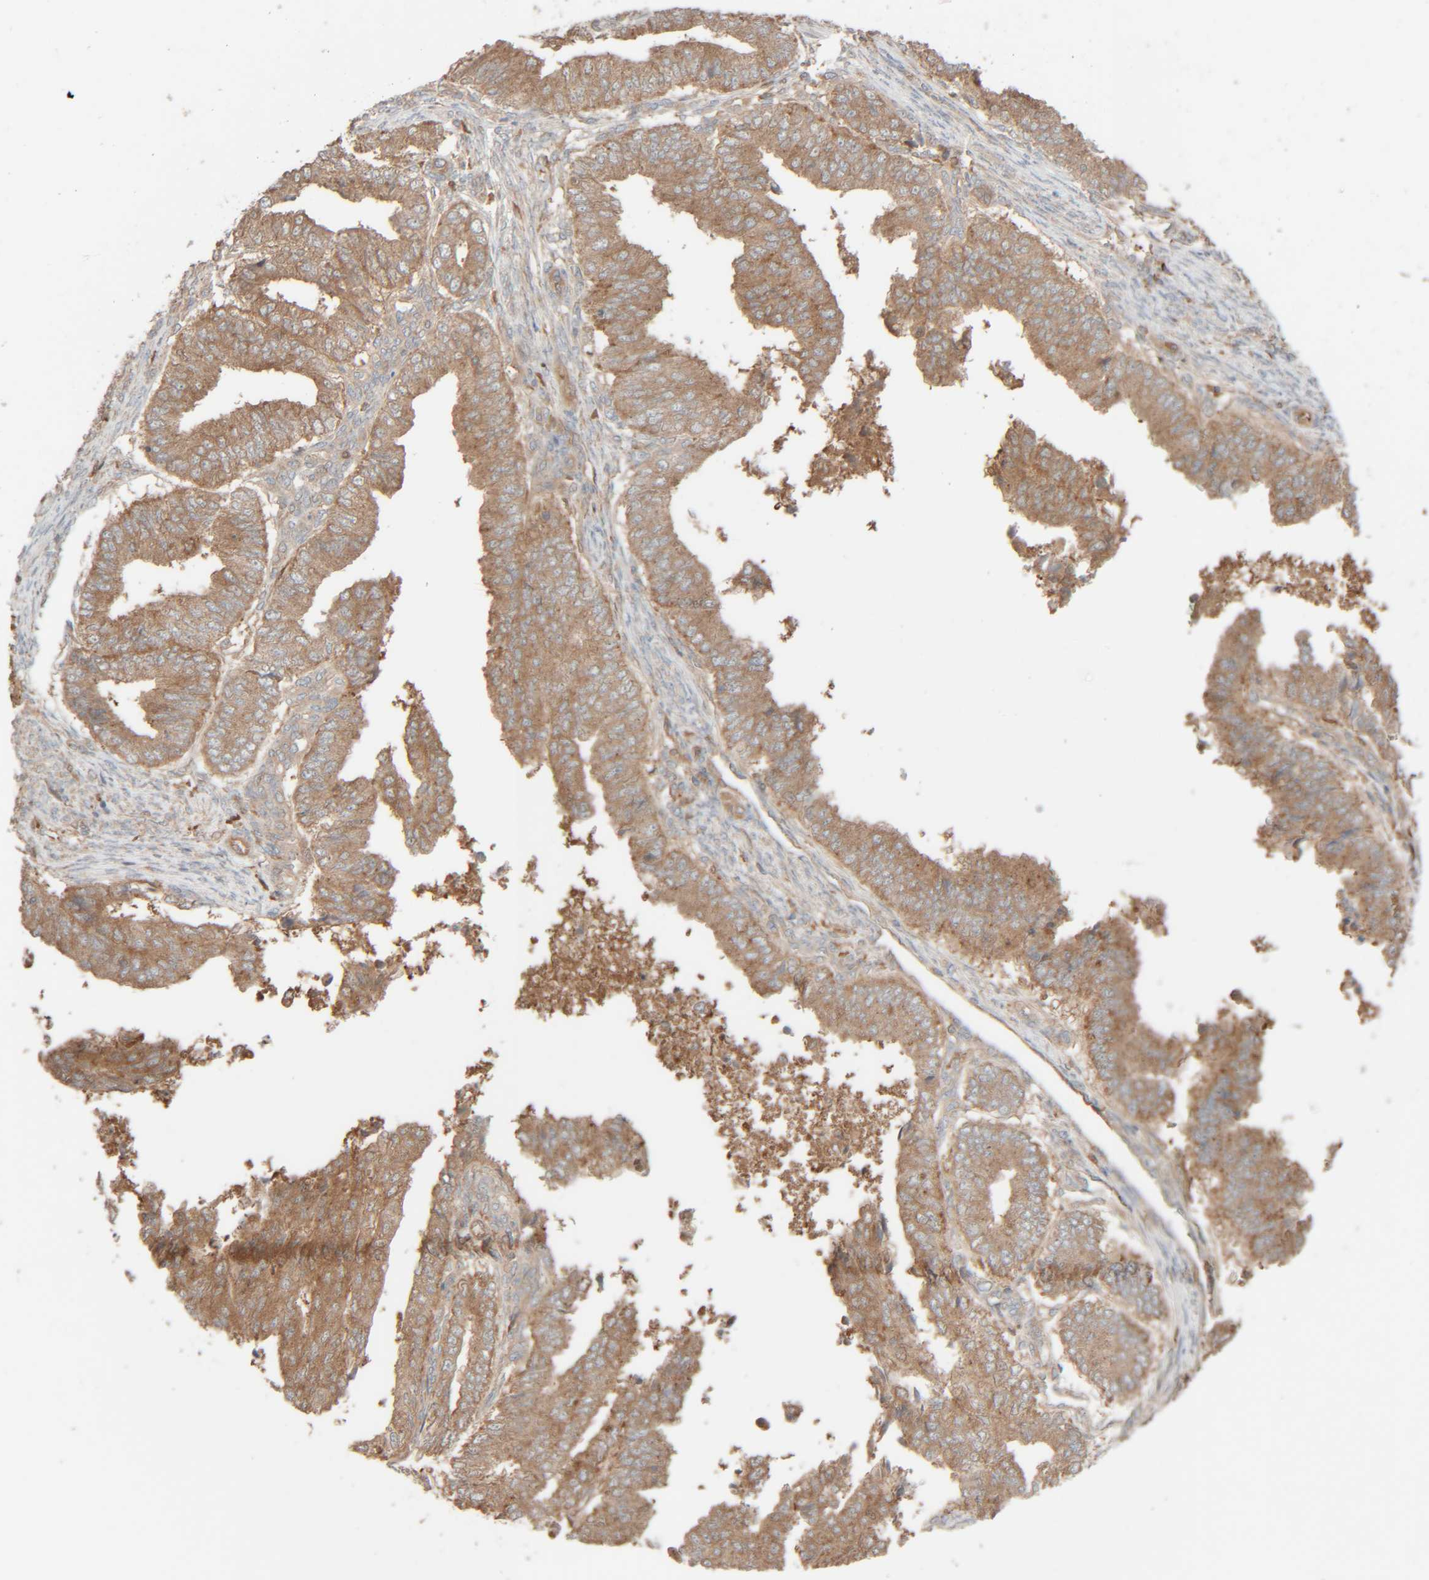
{"staining": {"intensity": "moderate", "quantity": ">75%", "location": "cytoplasmic/membranous"}, "tissue": "endometrial cancer", "cell_type": "Tumor cells", "image_type": "cancer", "snomed": [{"axis": "morphology", "description": "Polyp, NOS"}, {"axis": "morphology", "description": "Adenocarcinoma, NOS"}, {"axis": "morphology", "description": "Adenoma, NOS"}, {"axis": "topography", "description": "Endometrium"}], "caption": "DAB (3,3'-diaminobenzidine) immunohistochemical staining of endometrial cancer (polyp) demonstrates moderate cytoplasmic/membranous protein staining in approximately >75% of tumor cells.", "gene": "TMEM192", "patient": {"sex": "female", "age": 79}}